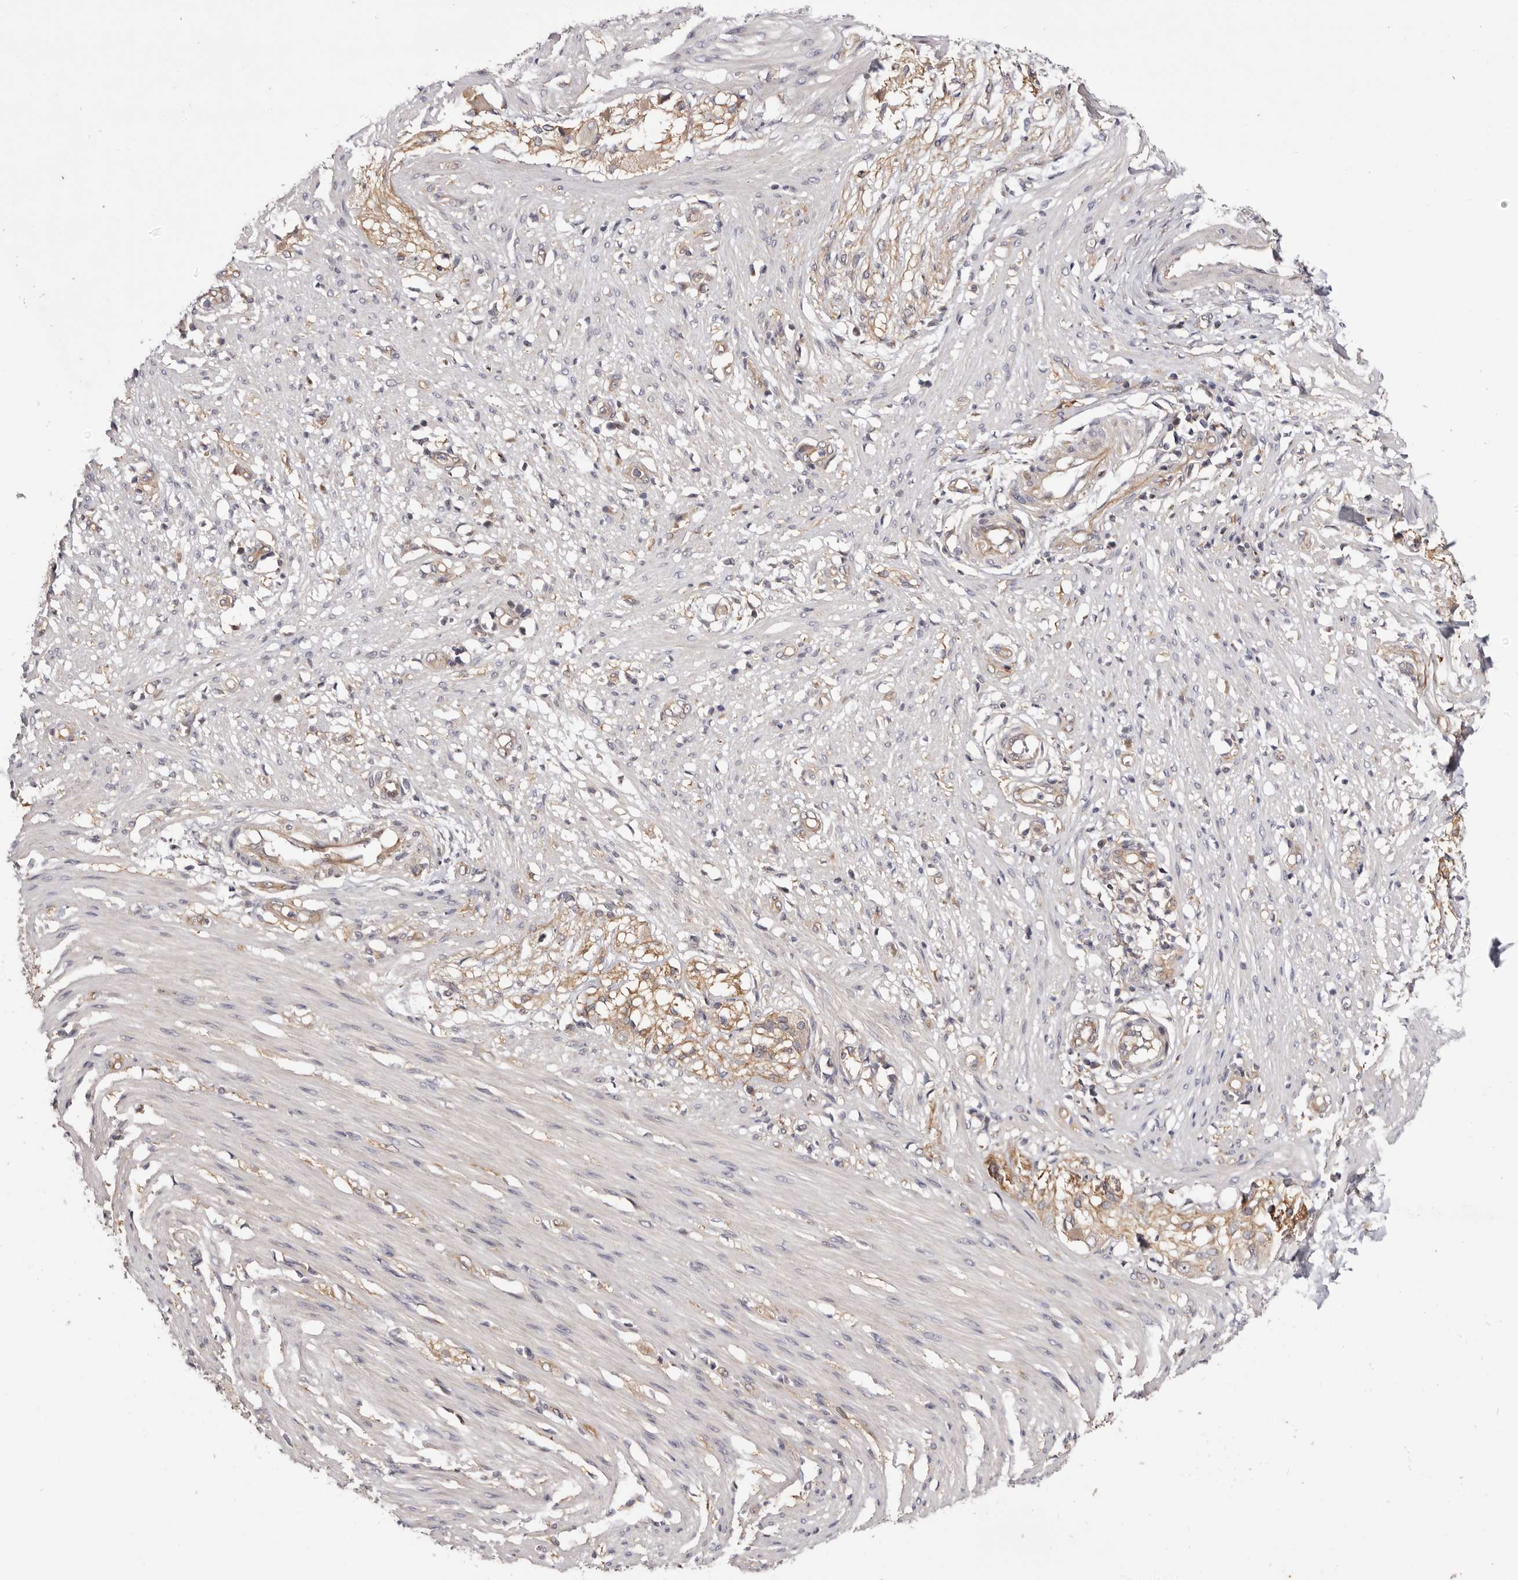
{"staining": {"intensity": "moderate", "quantity": "<25%", "location": "cytoplasmic/membranous"}, "tissue": "smooth muscle", "cell_type": "Smooth muscle cells", "image_type": "normal", "snomed": [{"axis": "morphology", "description": "Normal tissue, NOS"}, {"axis": "morphology", "description": "Adenocarcinoma, NOS"}, {"axis": "topography", "description": "Colon"}, {"axis": "topography", "description": "Peripheral nerve tissue"}], "caption": "Immunohistochemical staining of benign human smooth muscle shows low levels of moderate cytoplasmic/membranous staining in approximately <25% of smooth muscle cells. The staining was performed using DAB (3,3'-diaminobenzidine) to visualize the protein expression in brown, while the nuclei were stained in blue with hematoxylin (Magnification: 20x).", "gene": "PANK4", "patient": {"sex": "male", "age": 14}}